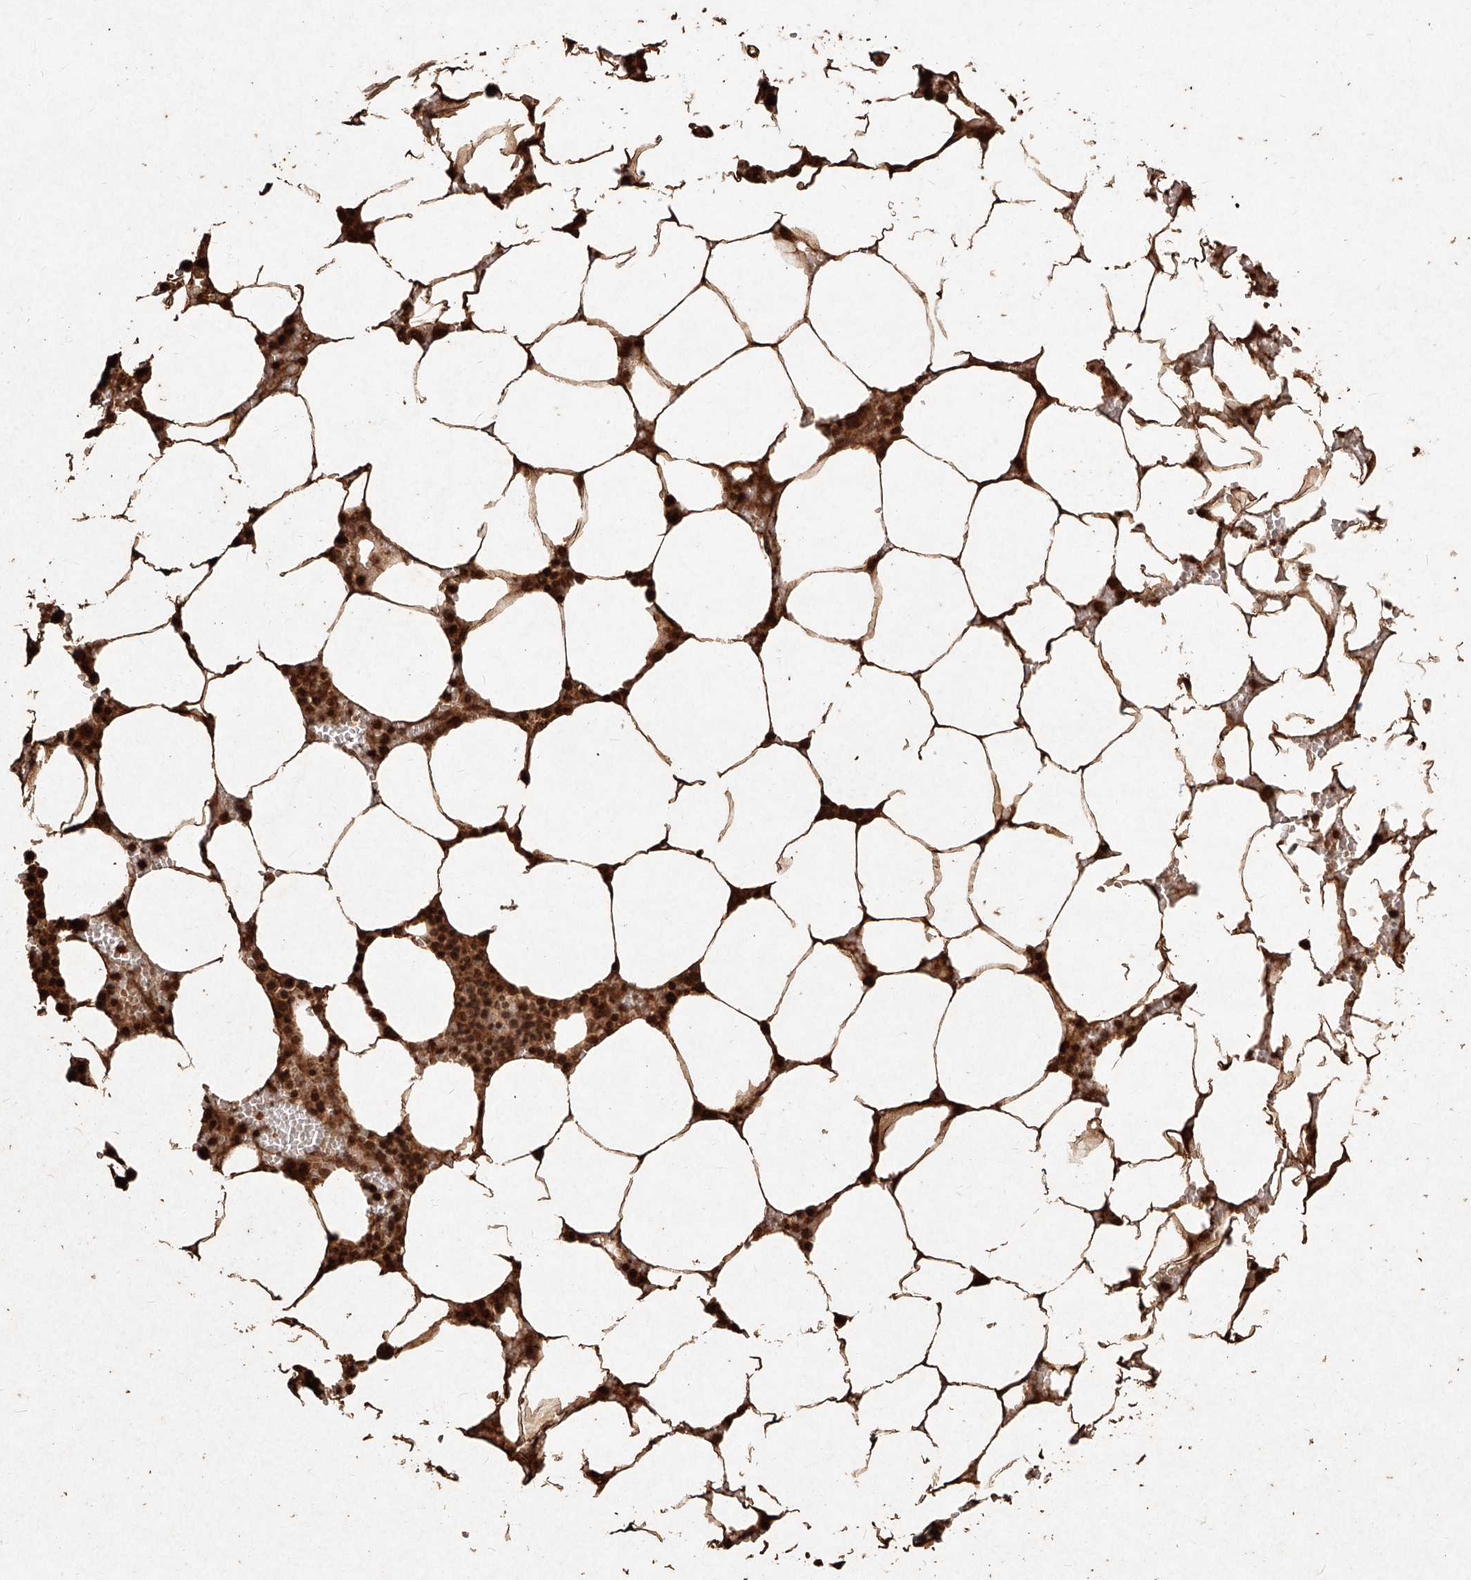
{"staining": {"intensity": "strong", "quantity": ">75%", "location": "cytoplasmic/membranous,nuclear"}, "tissue": "bone marrow", "cell_type": "Hematopoietic cells", "image_type": "normal", "snomed": [{"axis": "morphology", "description": "Normal tissue, NOS"}, {"axis": "topography", "description": "Bone marrow"}], "caption": "Approximately >75% of hematopoietic cells in benign bone marrow reveal strong cytoplasmic/membranous,nuclear protein staining as visualized by brown immunohistochemical staining.", "gene": "UBE2K", "patient": {"sex": "male", "age": 70}}